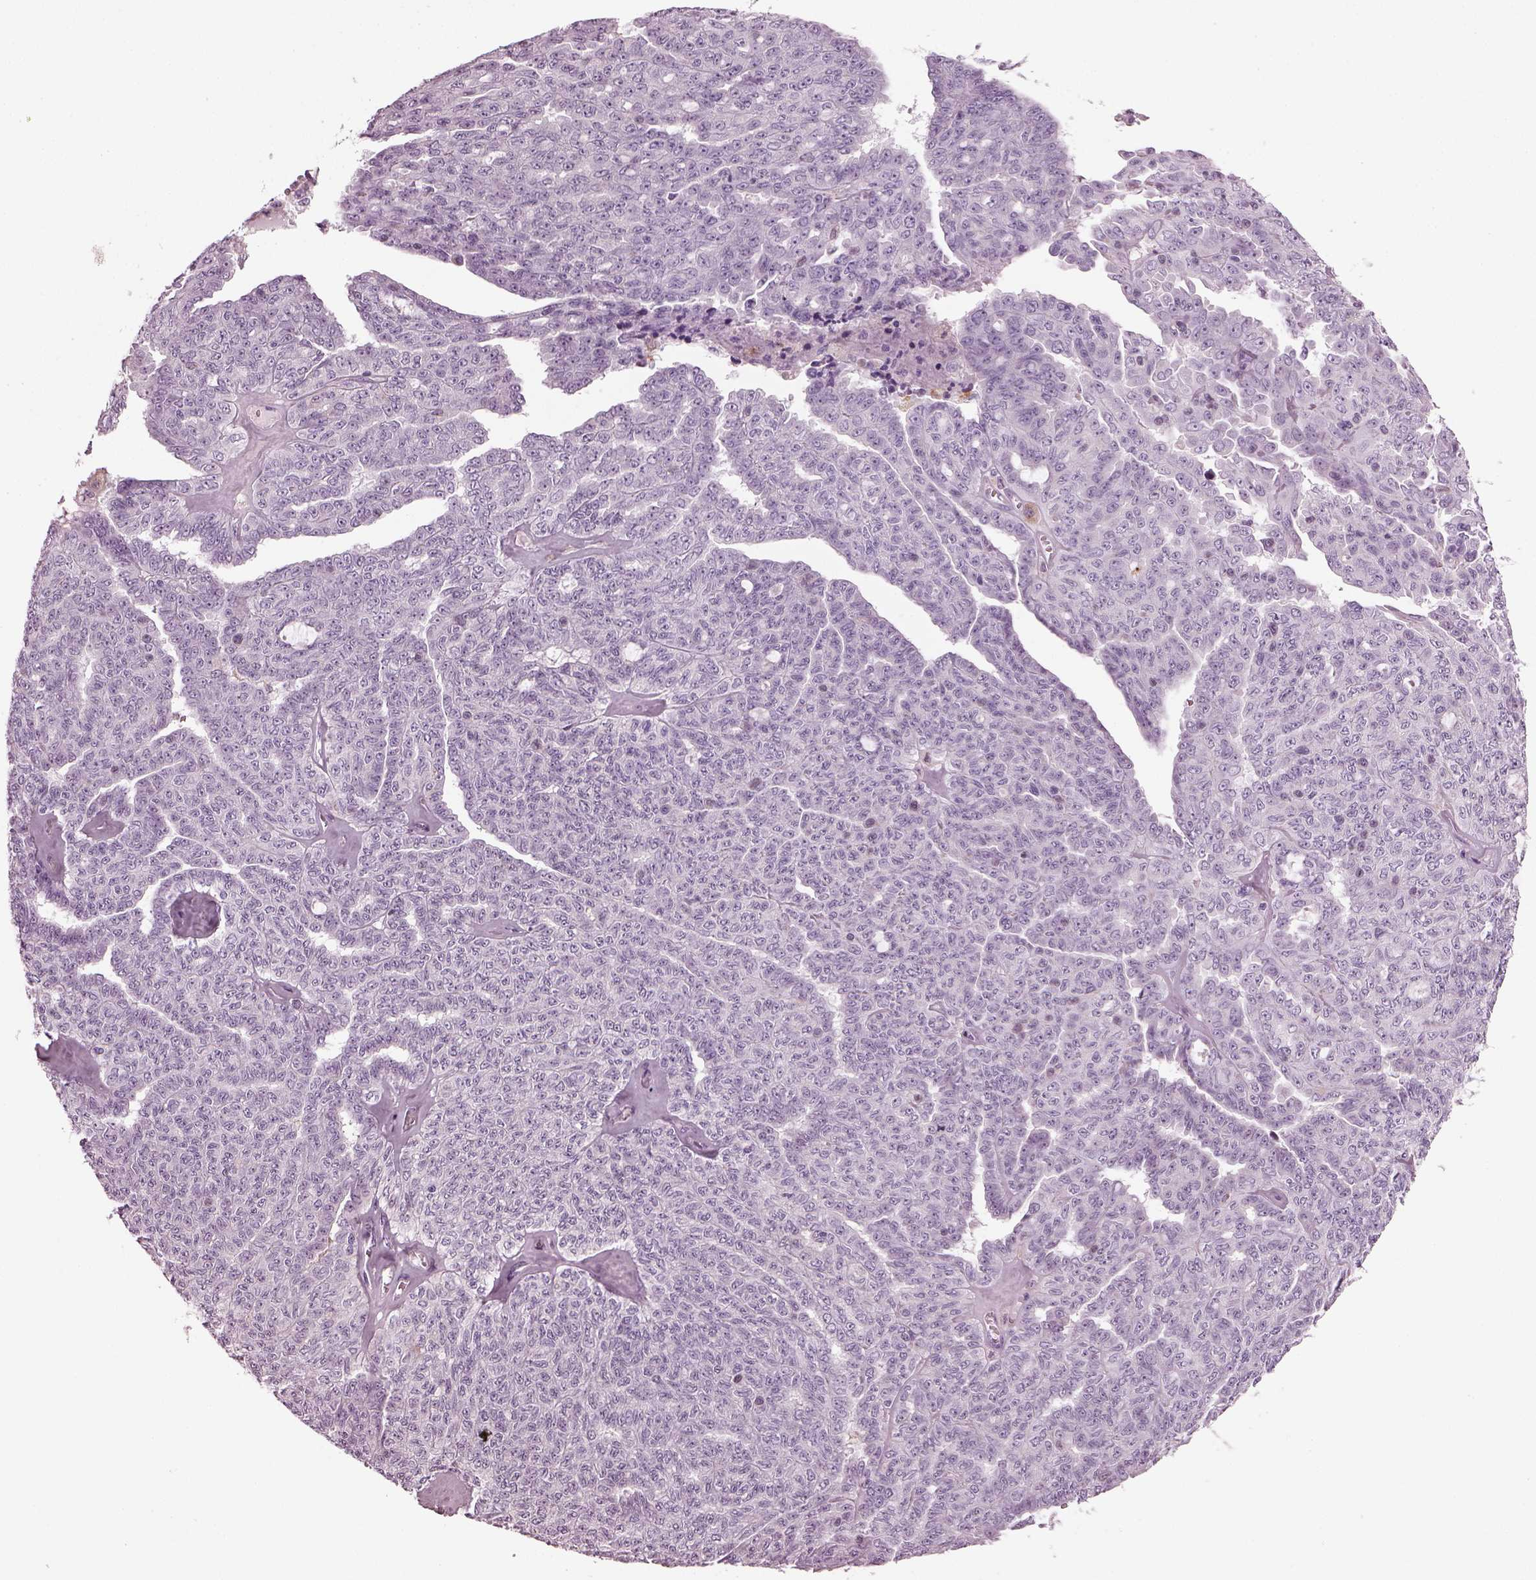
{"staining": {"intensity": "negative", "quantity": "none", "location": "none"}, "tissue": "ovarian cancer", "cell_type": "Tumor cells", "image_type": "cancer", "snomed": [{"axis": "morphology", "description": "Cystadenocarcinoma, serous, NOS"}, {"axis": "topography", "description": "Ovary"}], "caption": "Immunohistochemical staining of human serous cystadenocarcinoma (ovarian) shows no significant staining in tumor cells.", "gene": "TMEM231", "patient": {"sex": "female", "age": 71}}